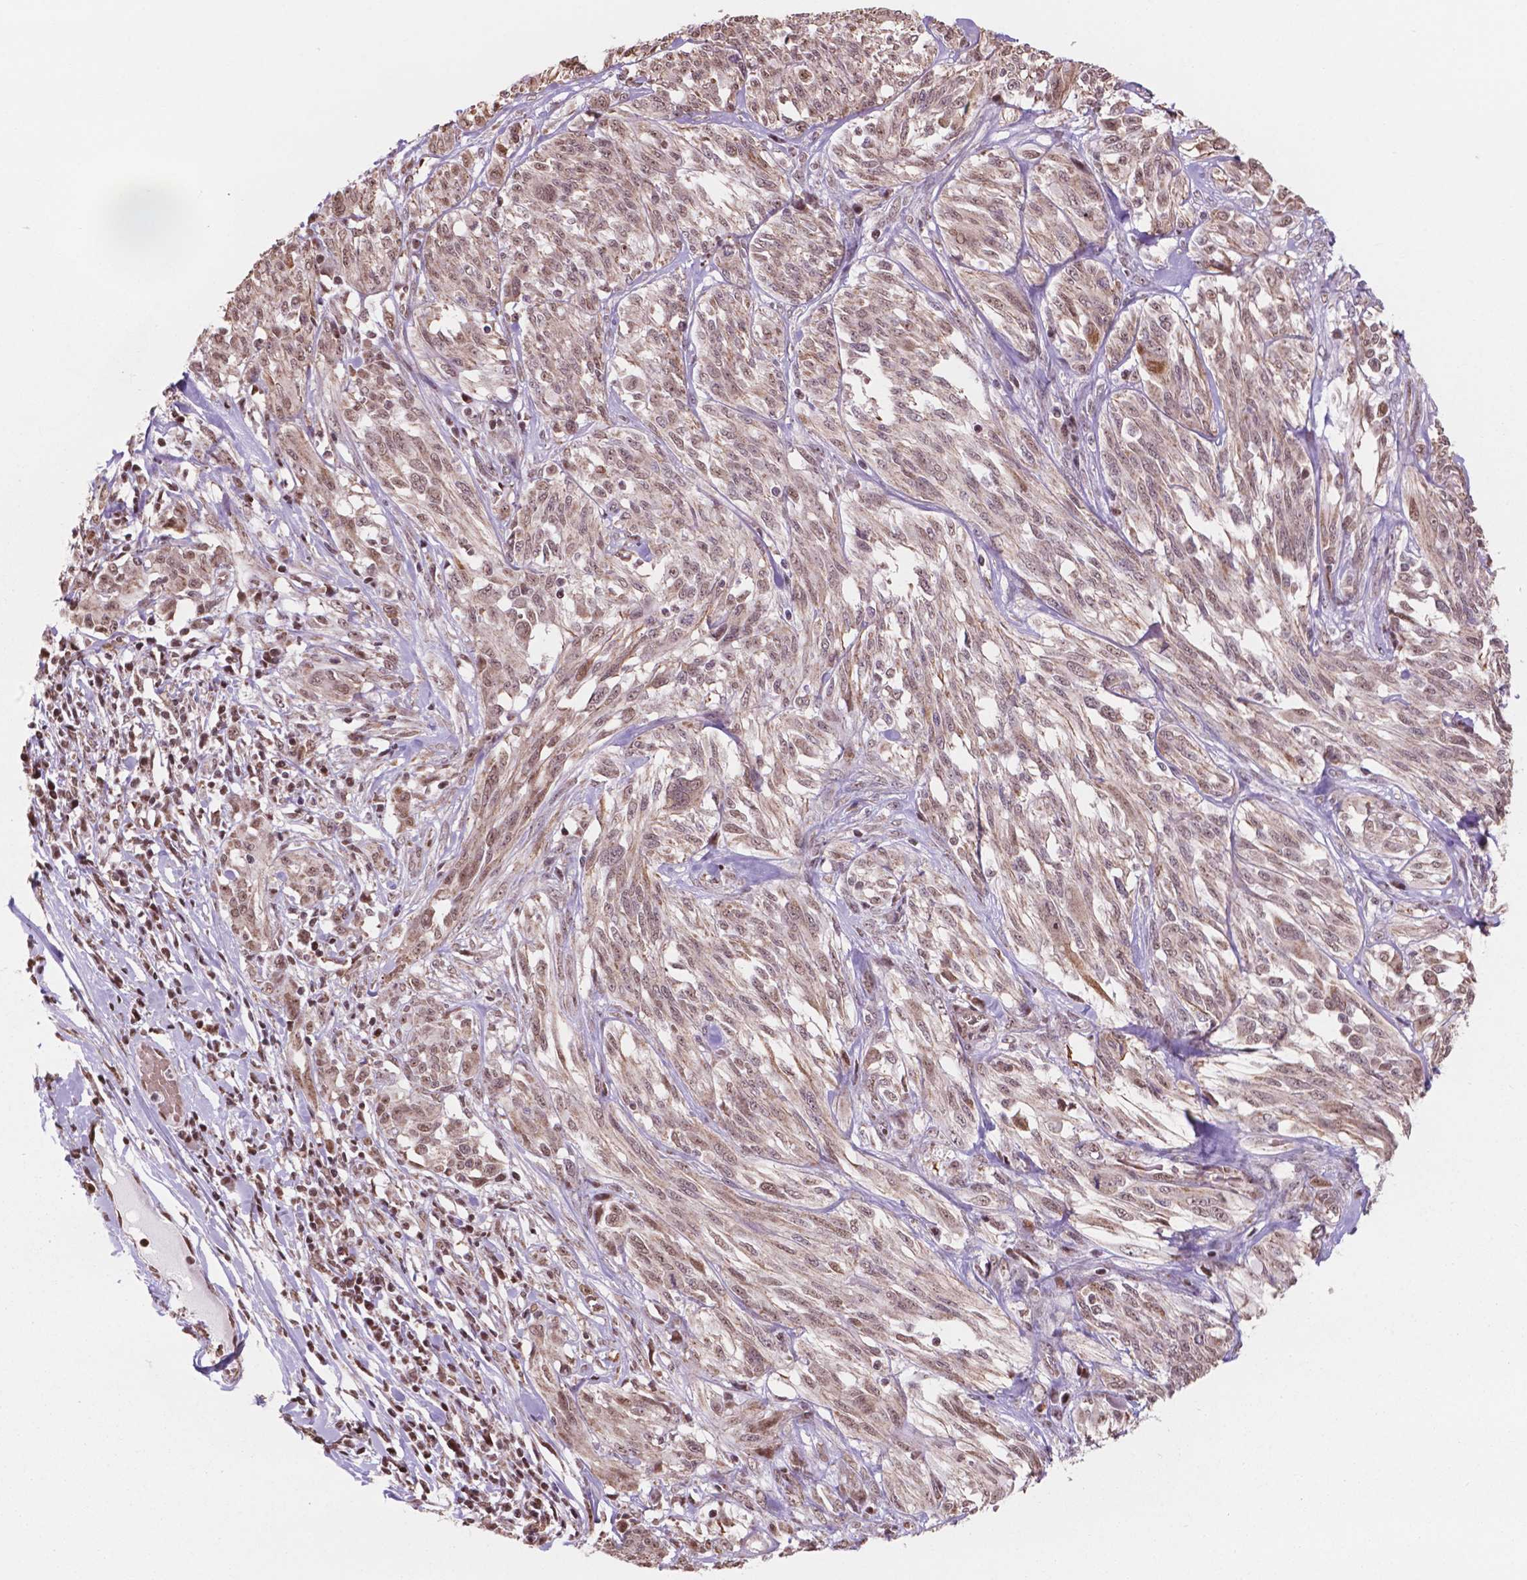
{"staining": {"intensity": "moderate", "quantity": ">75%", "location": "cytoplasmic/membranous,nuclear"}, "tissue": "melanoma", "cell_type": "Tumor cells", "image_type": "cancer", "snomed": [{"axis": "morphology", "description": "Malignant melanoma, NOS"}, {"axis": "topography", "description": "Skin"}], "caption": "Immunohistochemical staining of malignant melanoma shows medium levels of moderate cytoplasmic/membranous and nuclear positivity in about >75% of tumor cells.", "gene": "NDUFA10", "patient": {"sex": "female", "age": 91}}